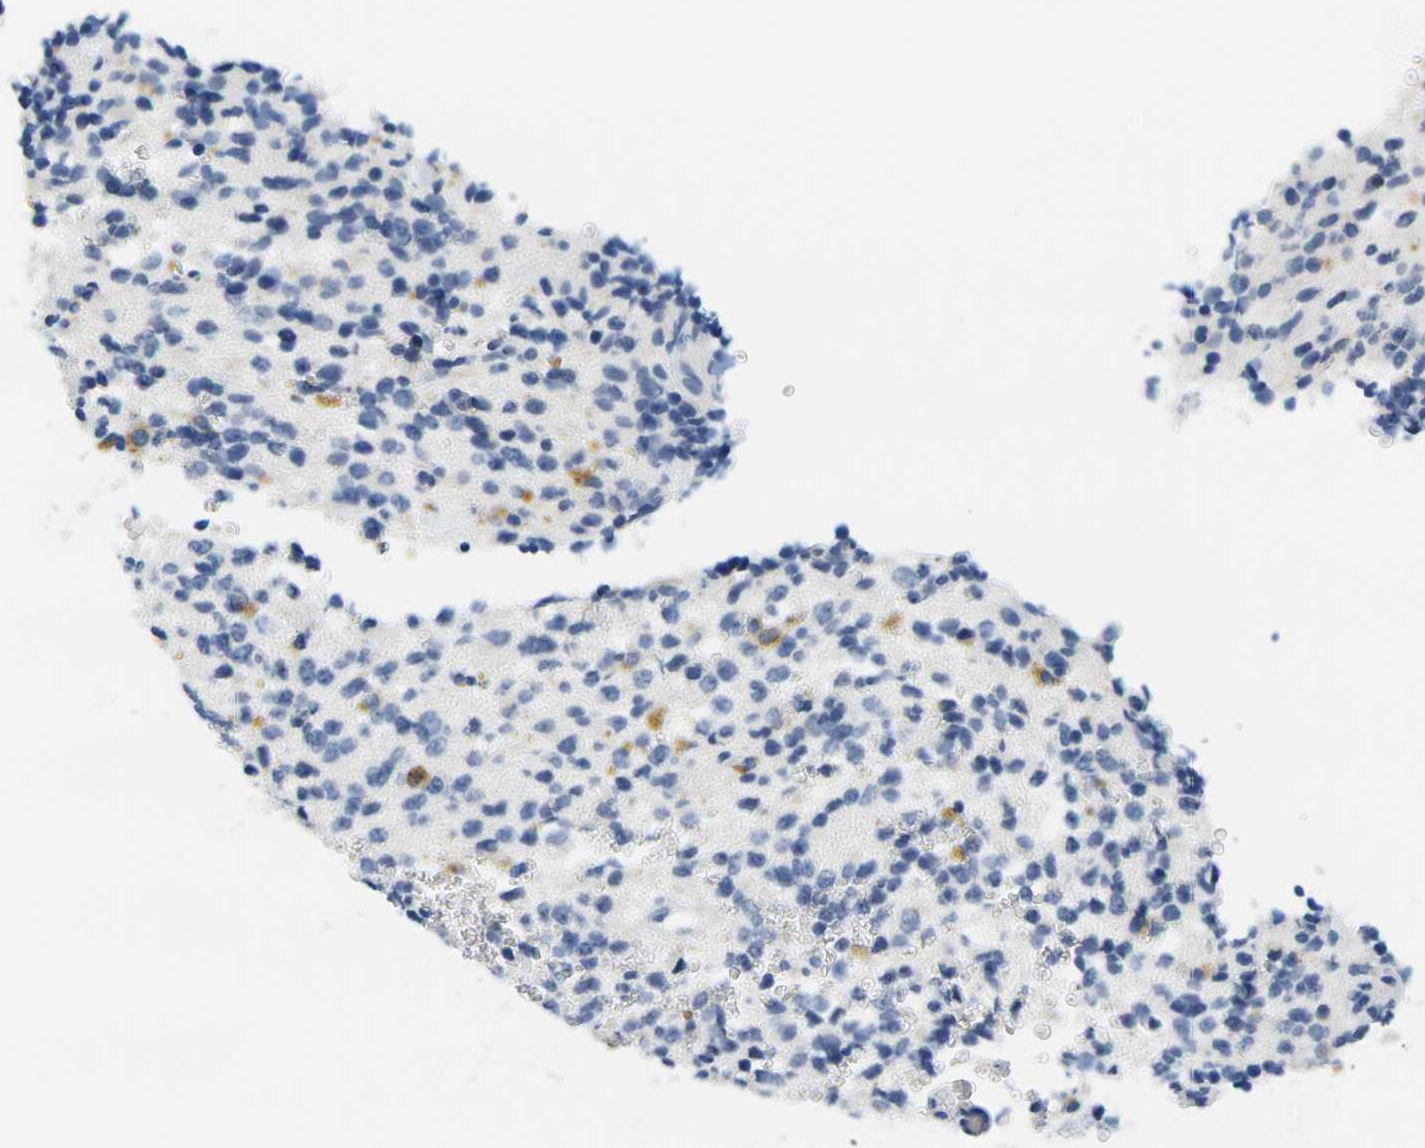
{"staining": {"intensity": "negative", "quantity": "none", "location": "none"}, "tissue": "glioma", "cell_type": "Tumor cells", "image_type": "cancer", "snomed": [{"axis": "morphology", "description": "Glioma, malignant, High grade"}, {"axis": "topography", "description": "pancreas cauda"}], "caption": "Tumor cells are negative for protein expression in human malignant glioma (high-grade).", "gene": "GPR15", "patient": {"sex": "male", "age": 60}}